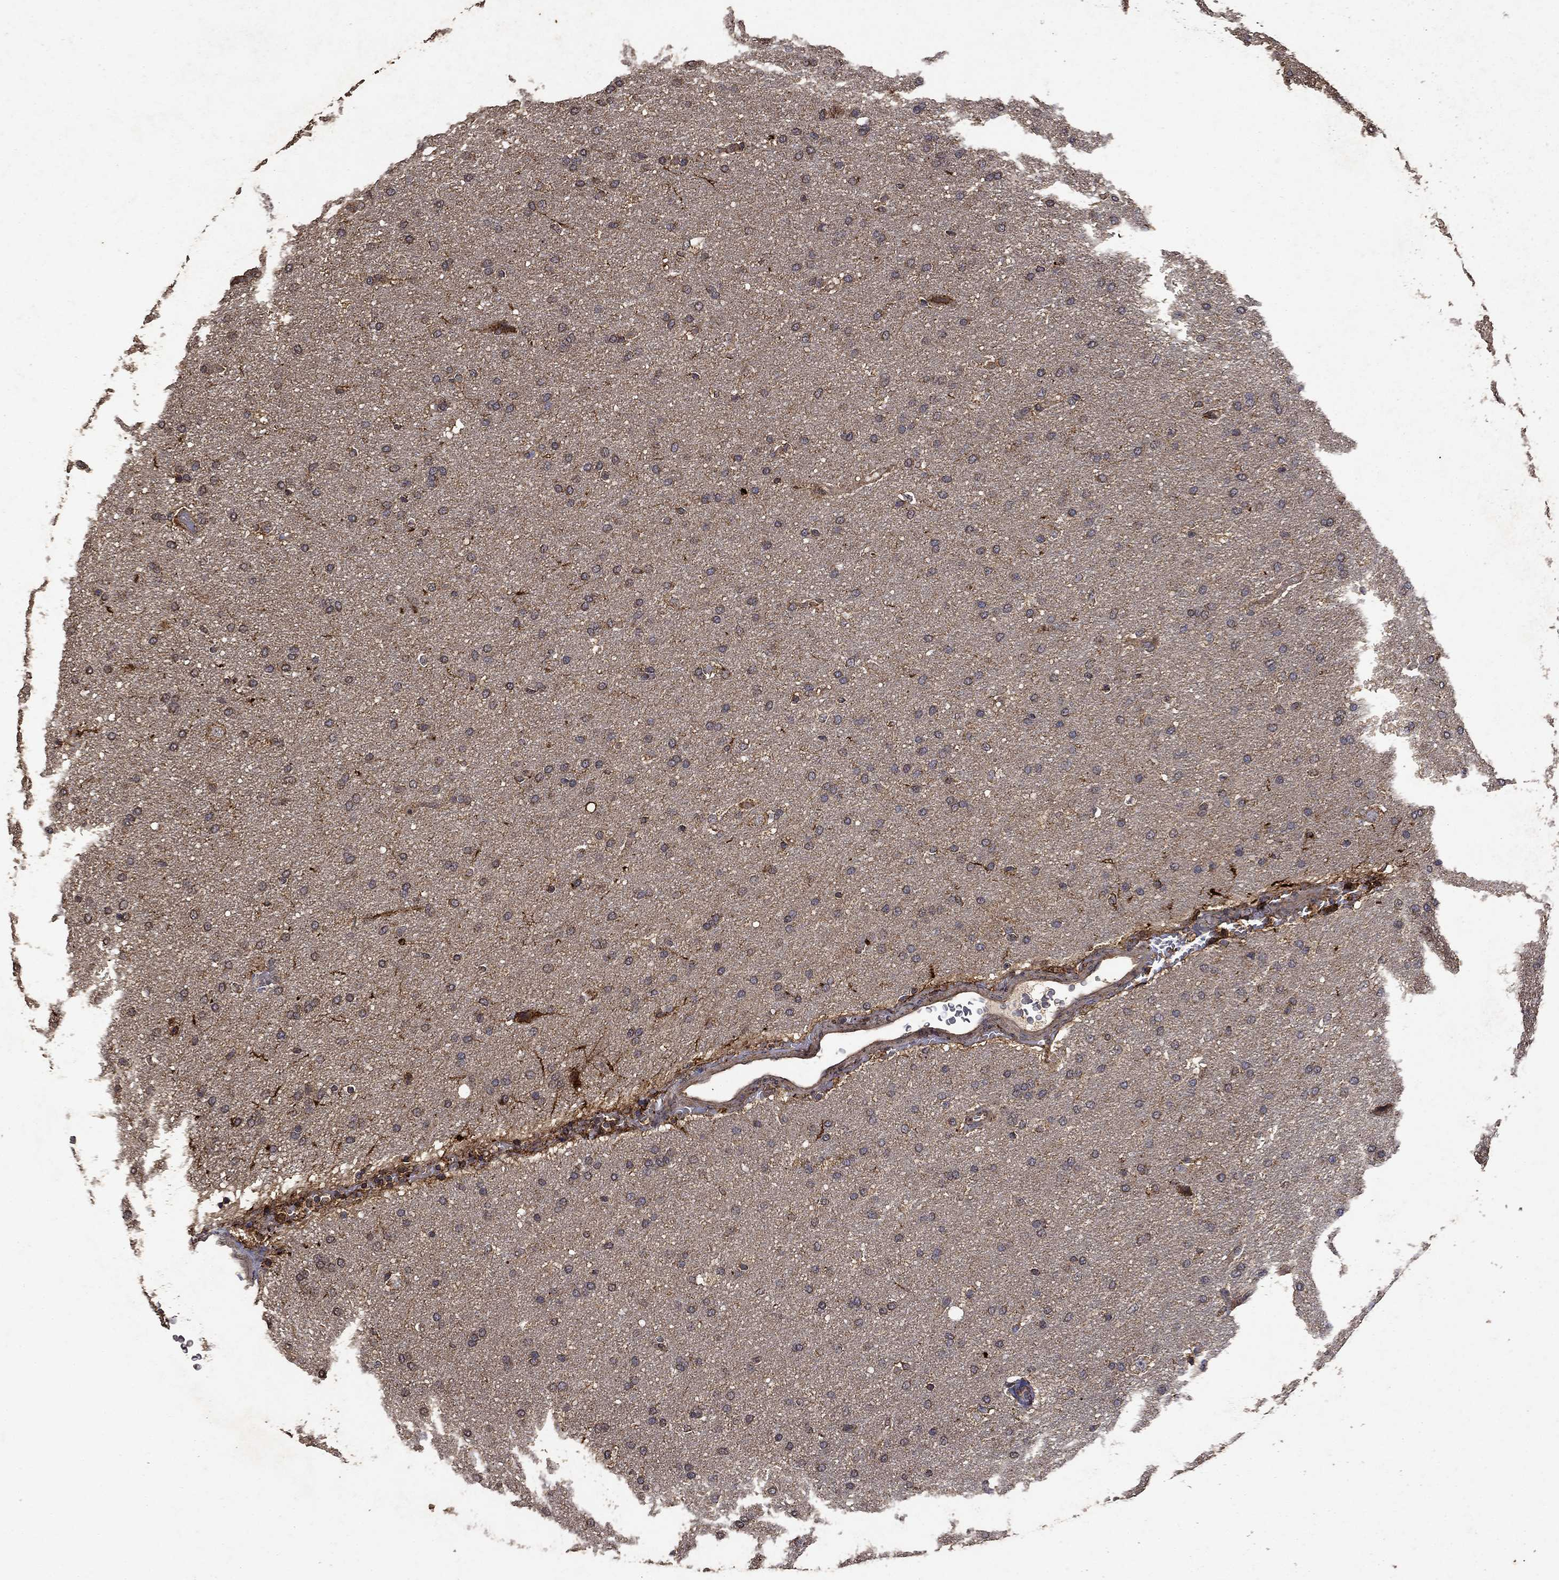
{"staining": {"intensity": "moderate", "quantity": "<25%", "location": "cytoplasmic/membranous"}, "tissue": "glioma", "cell_type": "Tumor cells", "image_type": "cancer", "snomed": [{"axis": "morphology", "description": "Glioma, malignant, Low grade"}, {"axis": "topography", "description": "Brain"}], "caption": "A micrograph of human malignant glioma (low-grade) stained for a protein reveals moderate cytoplasmic/membranous brown staining in tumor cells.", "gene": "IFRD1", "patient": {"sex": "female", "age": 37}}